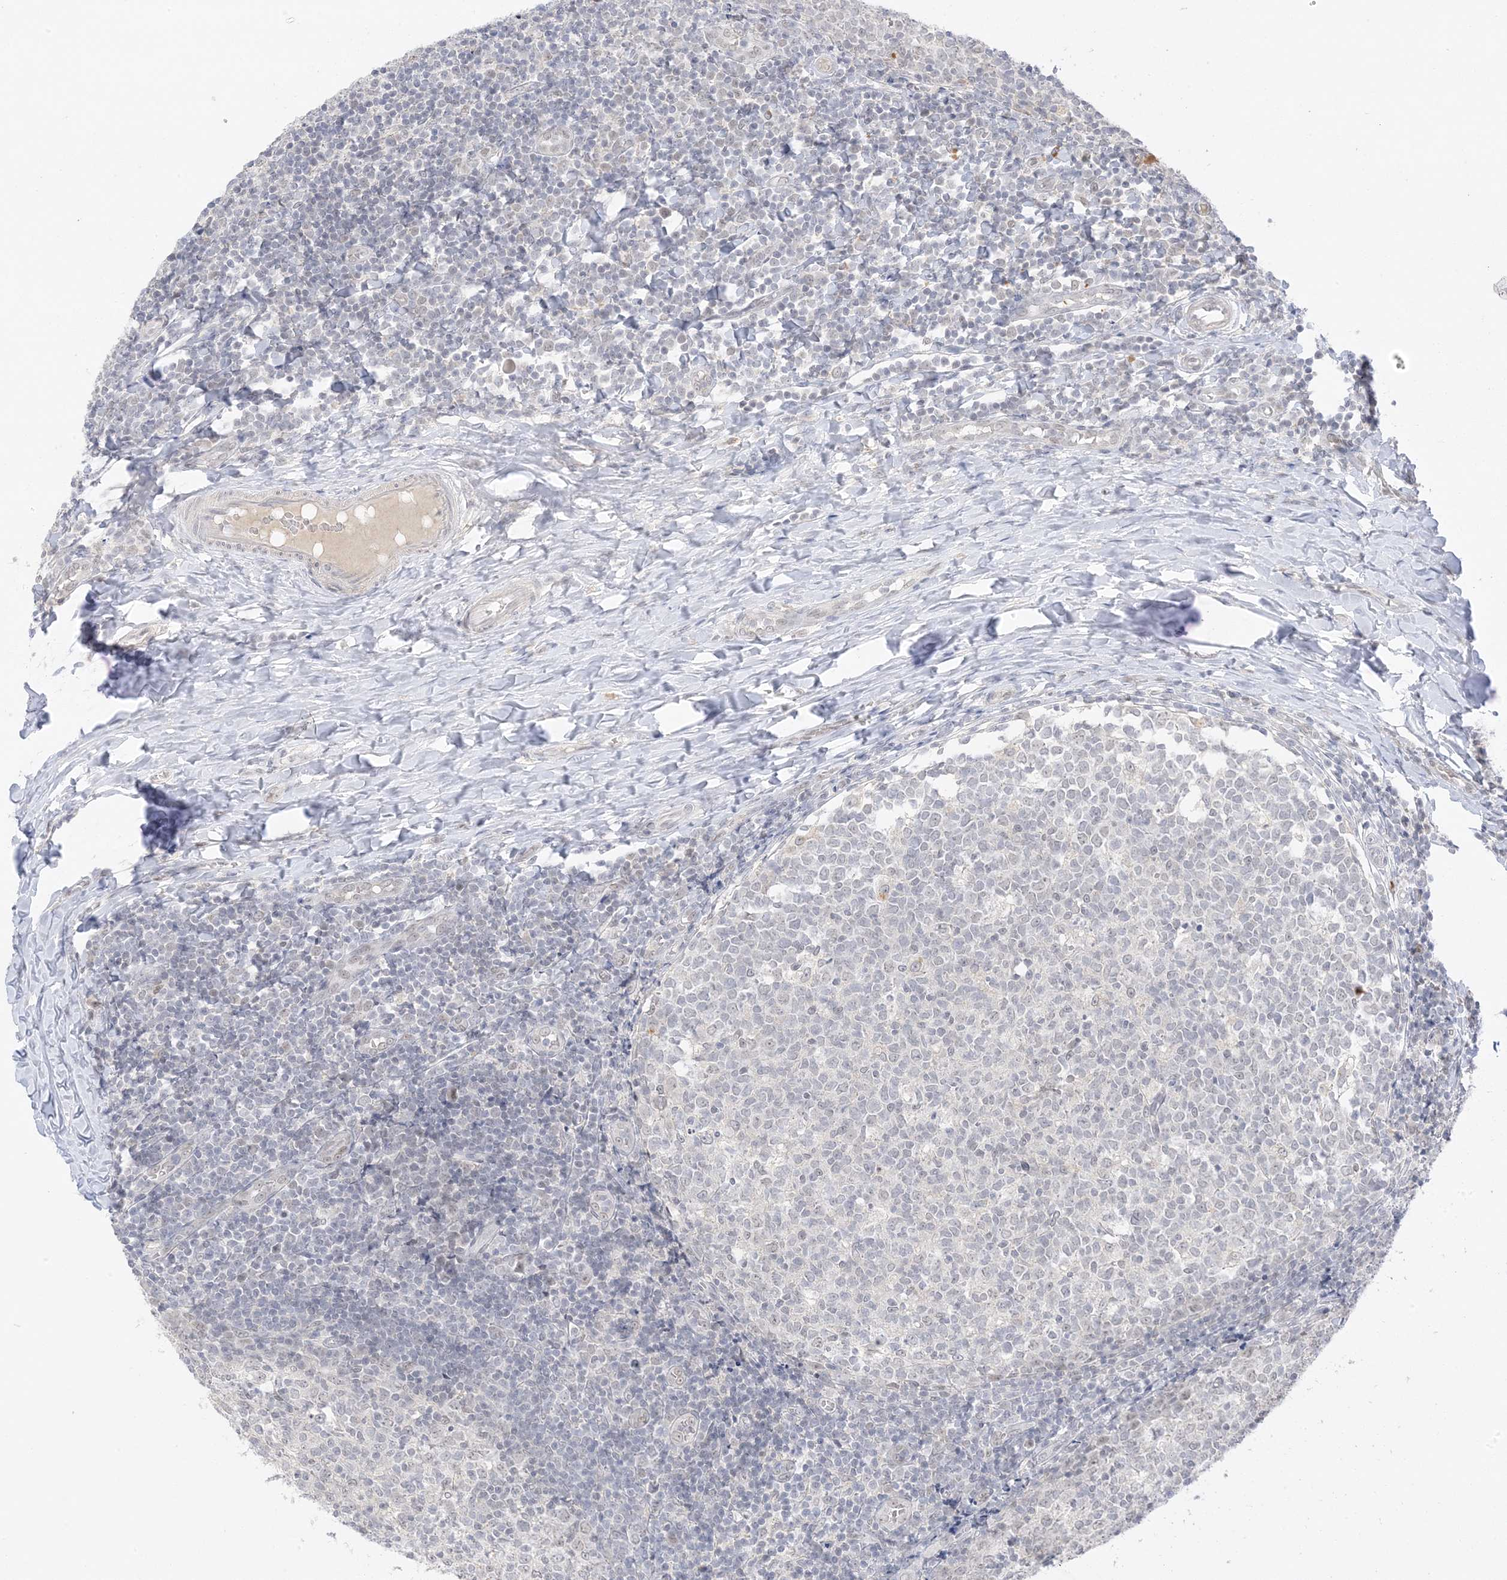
{"staining": {"intensity": "negative", "quantity": "none", "location": "none"}, "tissue": "tonsil", "cell_type": "Germinal center cells", "image_type": "normal", "snomed": [{"axis": "morphology", "description": "Normal tissue, NOS"}, {"axis": "topography", "description": "Tonsil"}], "caption": "DAB (3,3'-diaminobenzidine) immunohistochemical staining of normal human tonsil demonstrates no significant staining in germinal center cells.", "gene": "MSL3", "patient": {"sex": "female", "age": 19}}